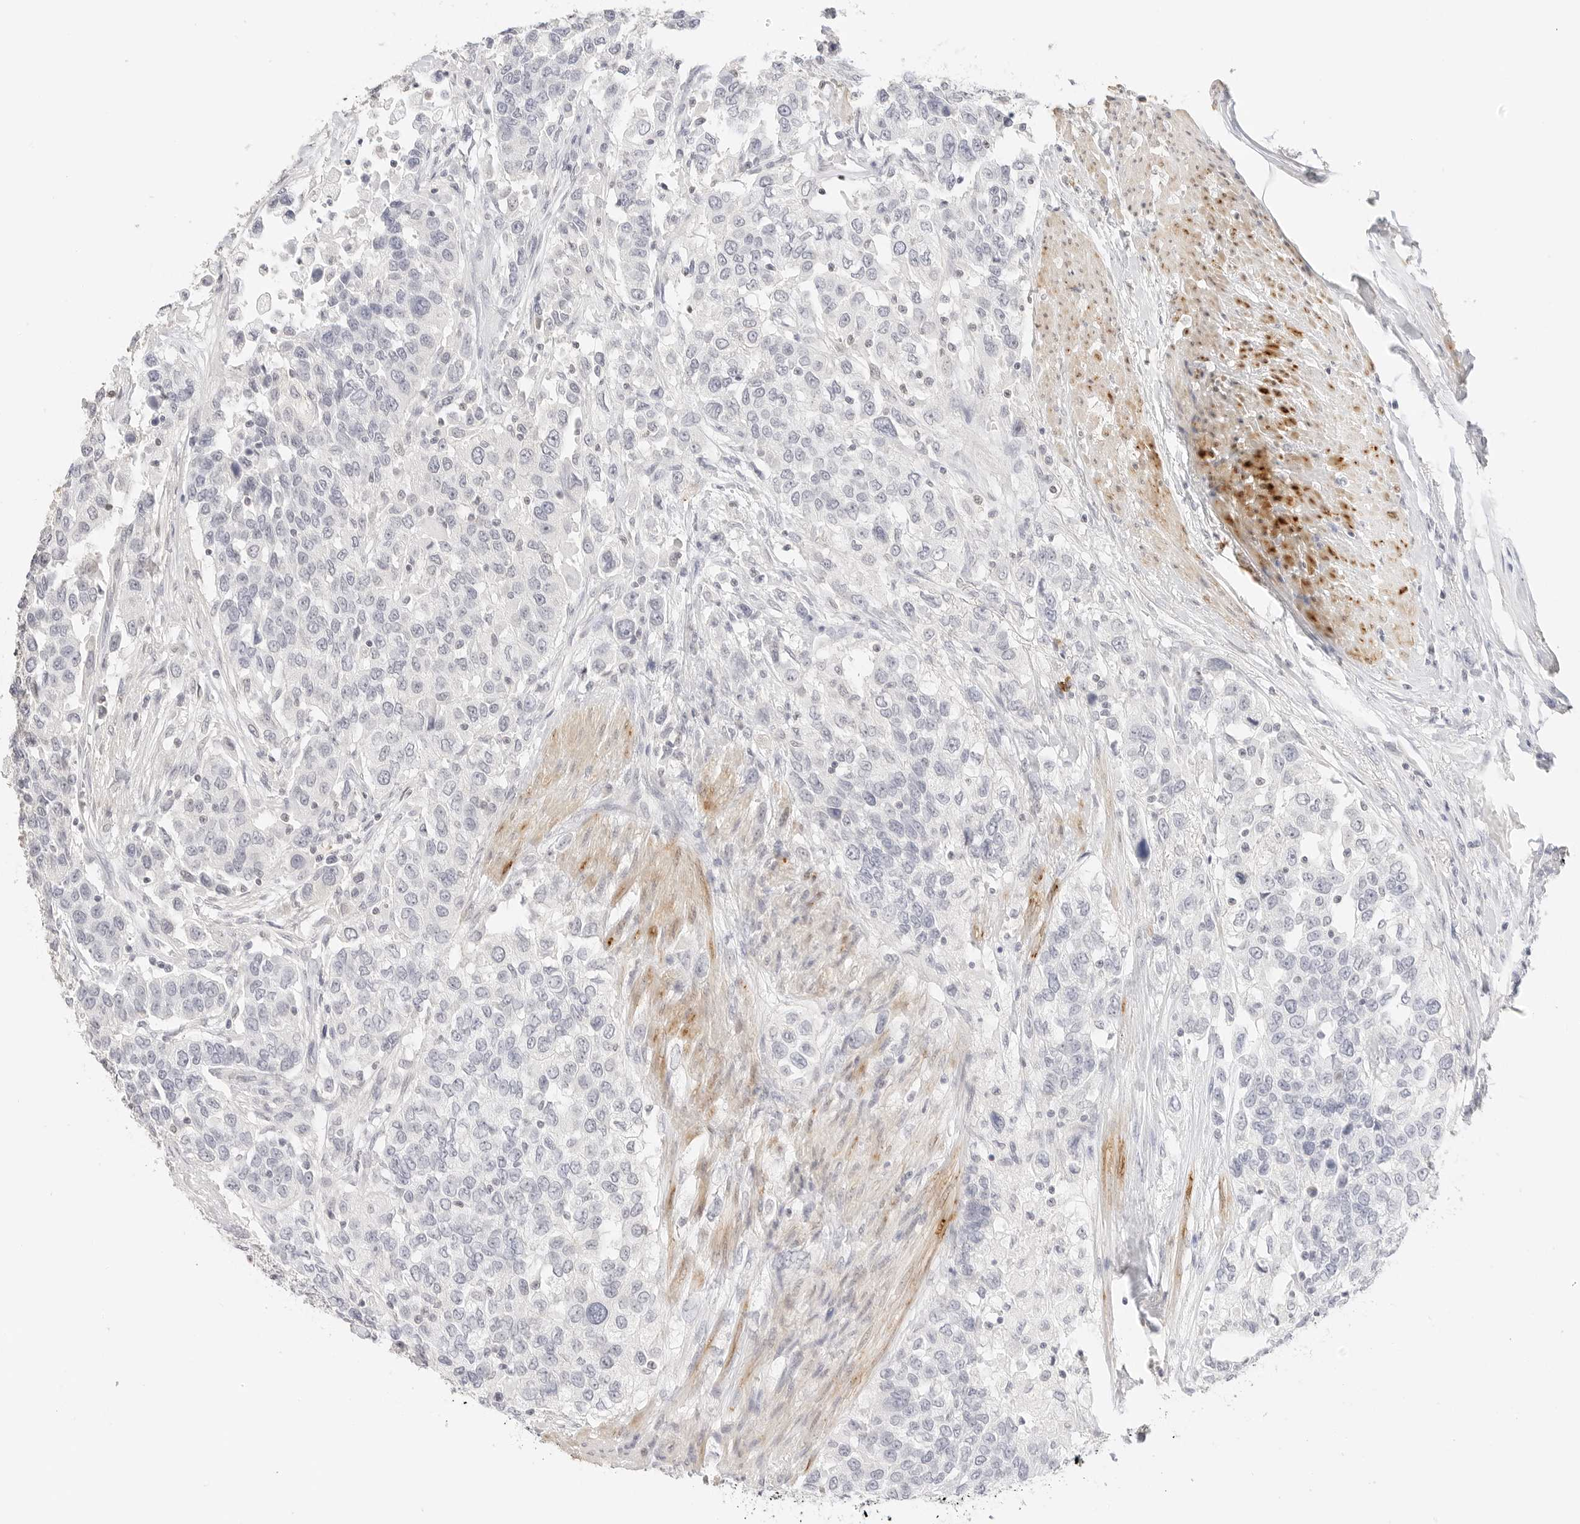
{"staining": {"intensity": "negative", "quantity": "none", "location": "none"}, "tissue": "urothelial cancer", "cell_type": "Tumor cells", "image_type": "cancer", "snomed": [{"axis": "morphology", "description": "Urothelial carcinoma, High grade"}, {"axis": "topography", "description": "Urinary bladder"}], "caption": "The histopathology image shows no staining of tumor cells in high-grade urothelial carcinoma.", "gene": "PCDH19", "patient": {"sex": "female", "age": 80}}